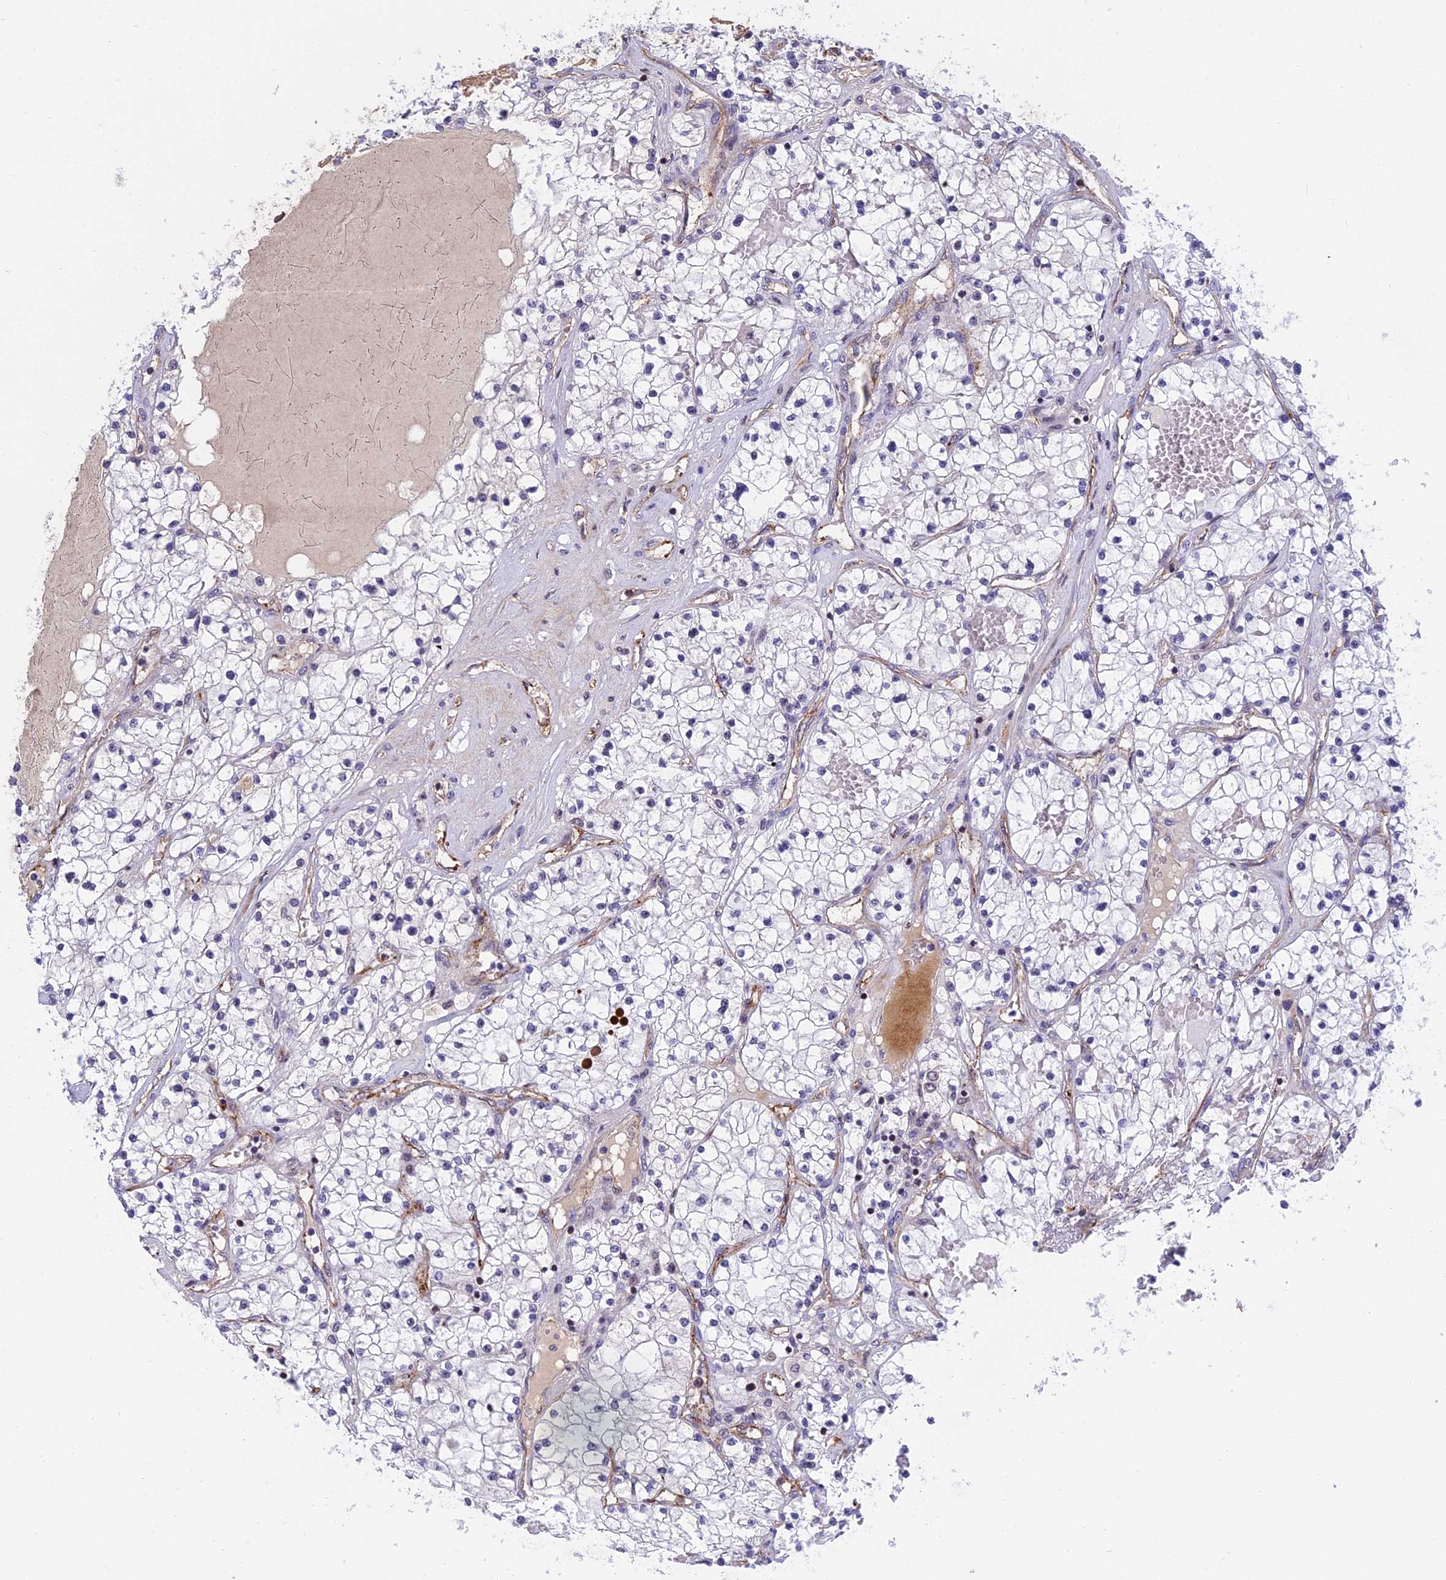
{"staining": {"intensity": "negative", "quantity": "none", "location": "none"}, "tissue": "renal cancer", "cell_type": "Tumor cells", "image_type": "cancer", "snomed": [{"axis": "morphology", "description": "Normal tissue, NOS"}, {"axis": "morphology", "description": "Adenocarcinoma, NOS"}, {"axis": "topography", "description": "Kidney"}], "caption": "Immunohistochemistry (IHC) of renal adenocarcinoma displays no positivity in tumor cells.", "gene": "MPND", "patient": {"sex": "male", "age": 68}}